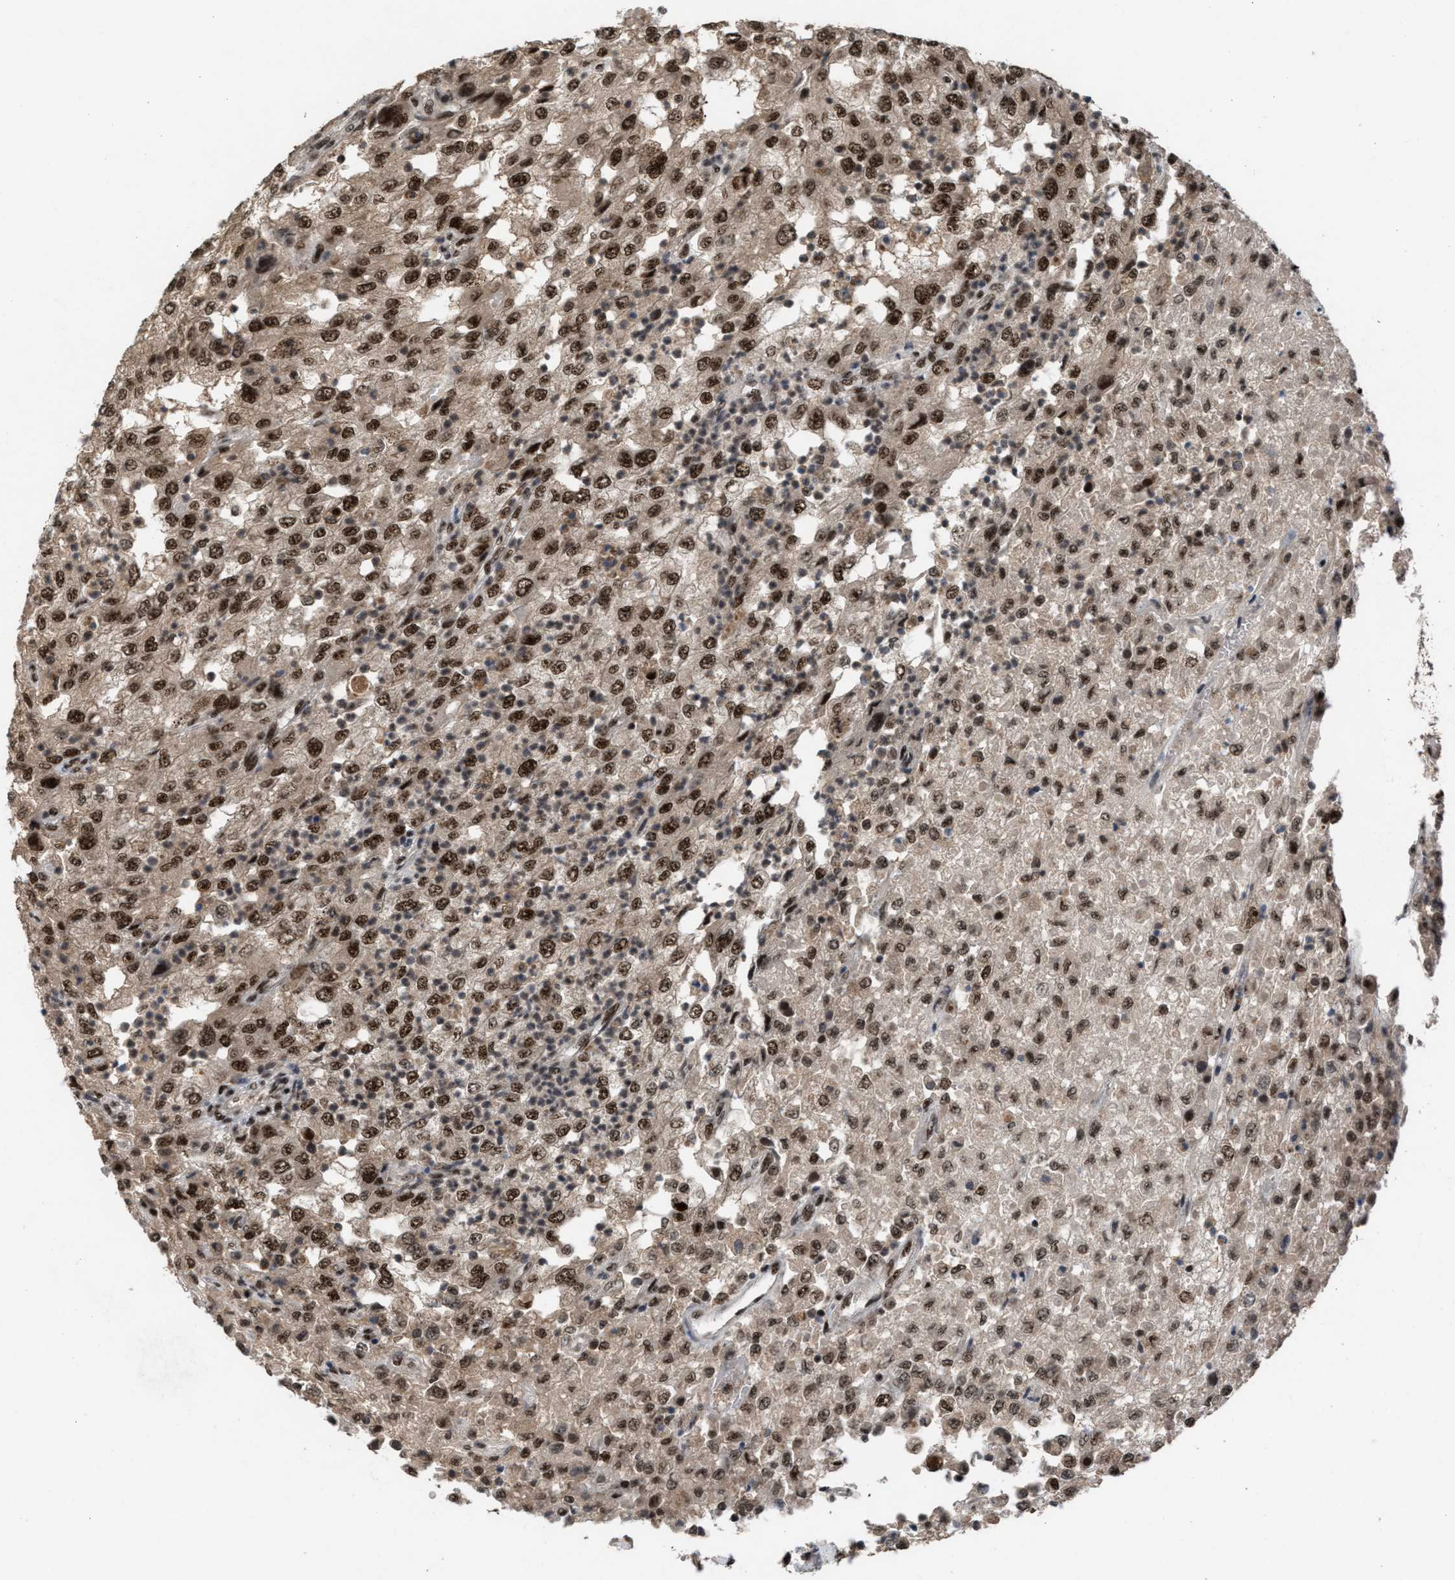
{"staining": {"intensity": "strong", "quantity": ">75%", "location": "nuclear"}, "tissue": "renal cancer", "cell_type": "Tumor cells", "image_type": "cancer", "snomed": [{"axis": "morphology", "description": "Adenocarcinoma, NOS"}, {"axis": "topography", "description": "Kidney"}], "caption": "A high amount of strong nuclear positivity is present in approximately >75% of tumor cells in renal adenocarcinoma tissue.", "gene": "PRPF4", "patient": {"sex": "female", "age": 54}}